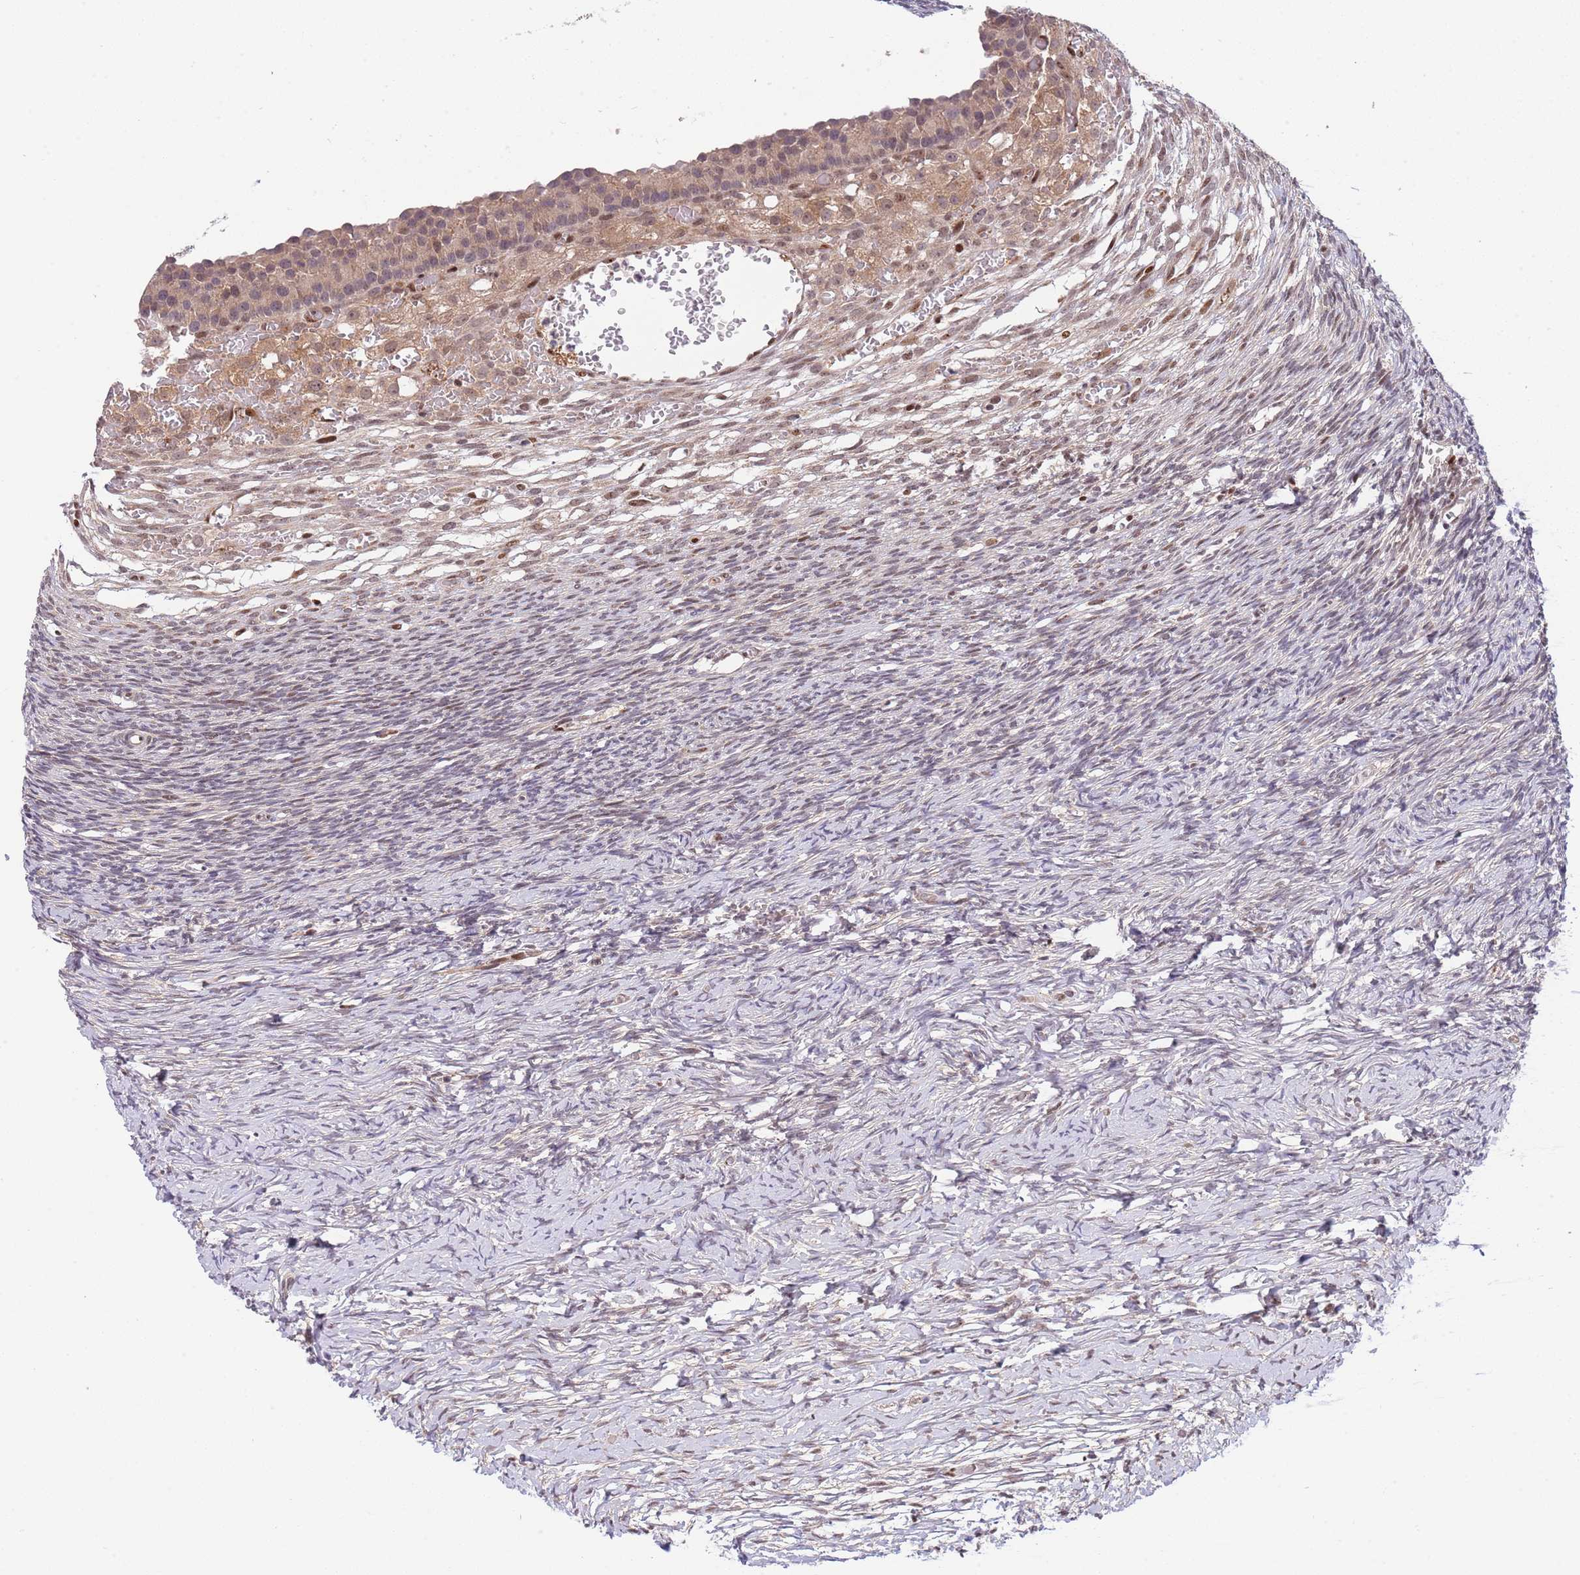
{"staining": {"intensity": "negative", "quantity": "none", "location": "none"}, "tissue": "ovary", "cell_type": "Ovarian stroma cells", "image_type": "normal", "snomed": [{"axis": "morphology", "description": "Normal tissue, NOS"}, {"axis": "topography", "description": "Ovary"}], "caption": "IHC photomicrograph of normal ovary: human ovary stained with DAB (3,3'-diaminobenzidine) reveals no significant protein staining in ovarian stroma cells.", "gene": "TBX10", "patient": {"sex": "female", "age": 39}}